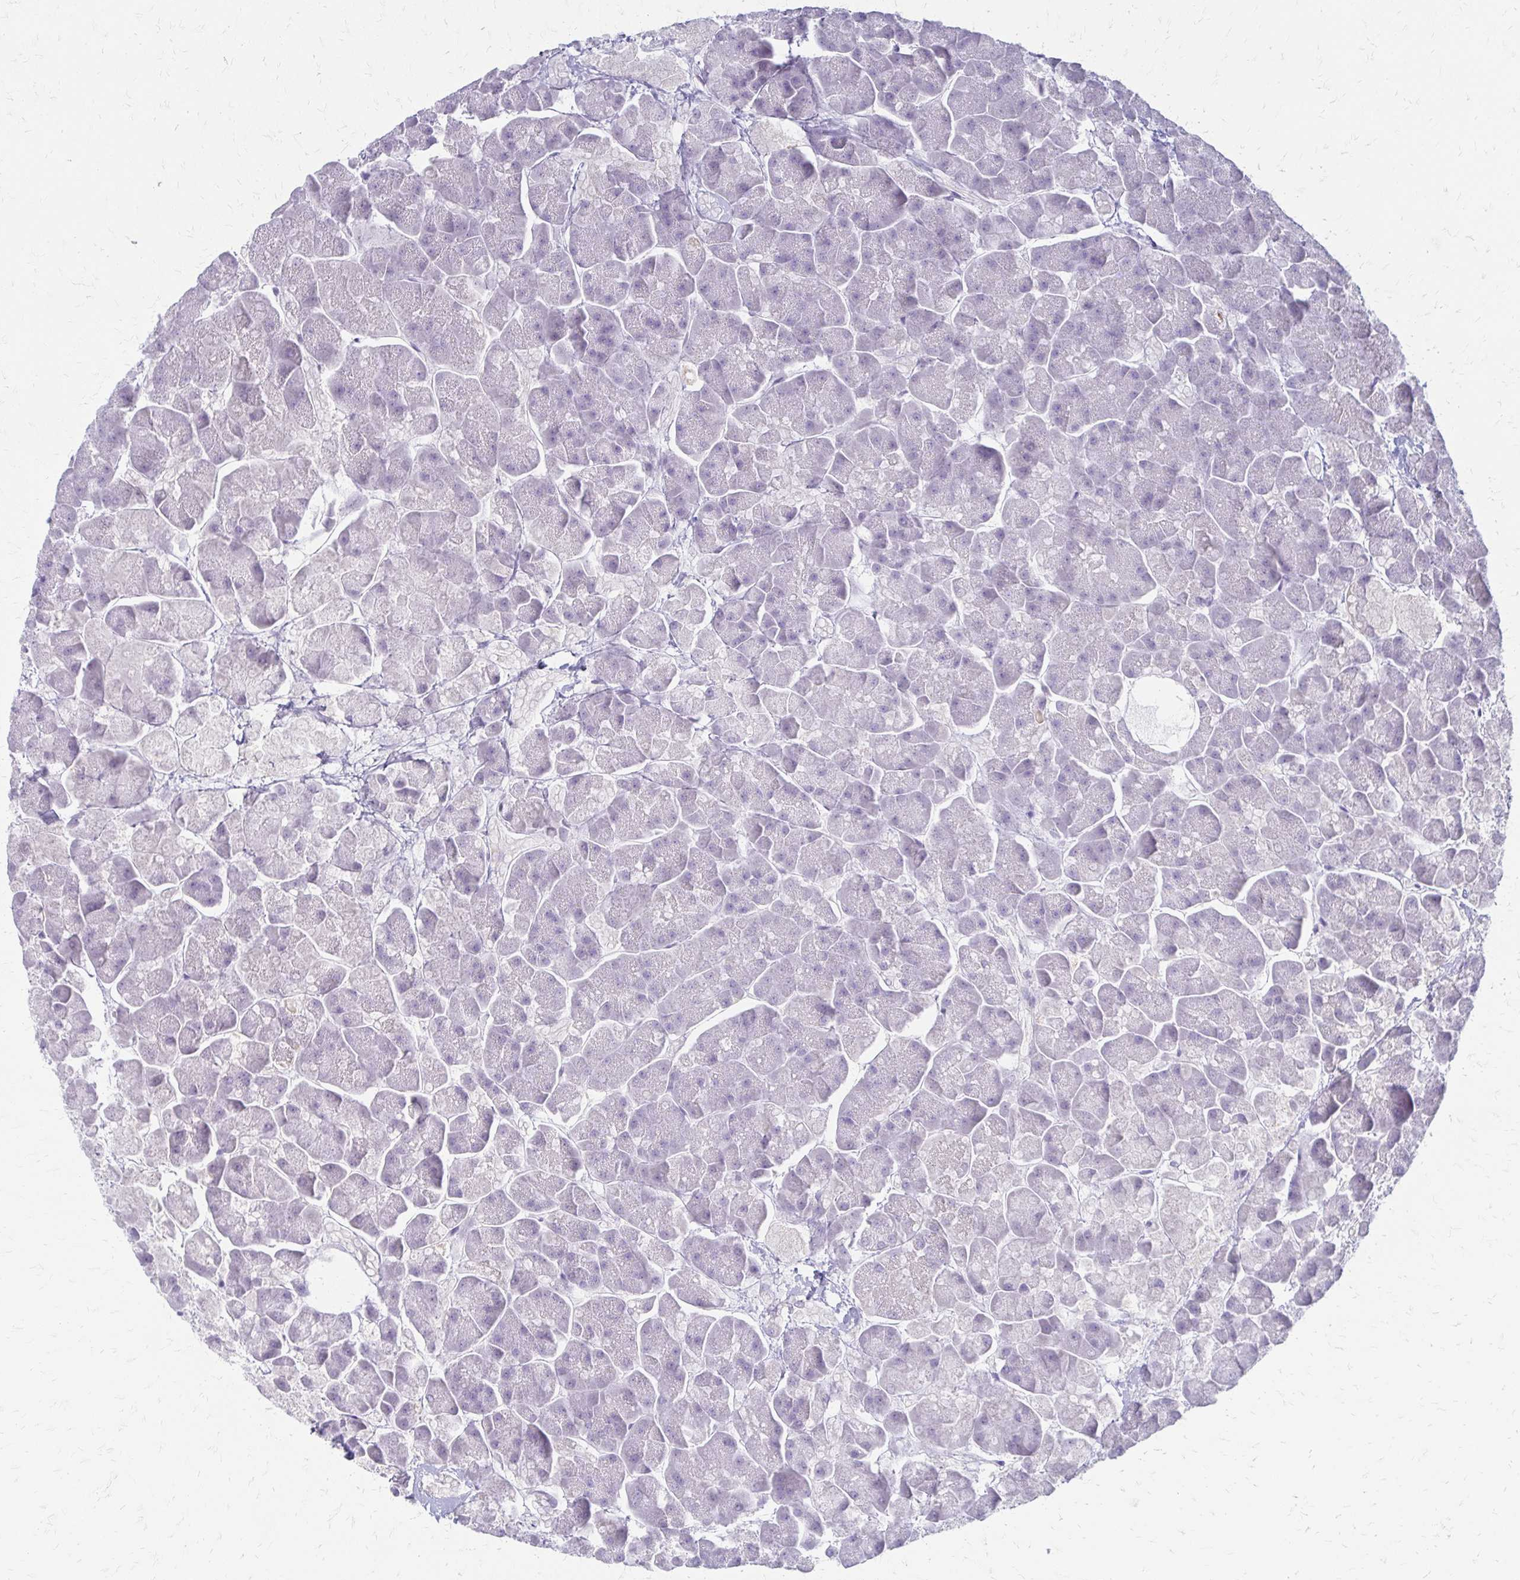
{"staining": {"intensity": "negative", "quantity": "none", "location": "none"}, "tissue": "pancreas", "cell_type": "Exocrine glandular cells", "image_type": "normal", "snomed": [{"axis": "morphology", "description": "Normal tissue, NOS"}, {"axis": "topography", "description": "Pancreas"}, {"axis": "topography", "description": "Peripheral nerve tissue"}], "caption": "Histopathology image shows no protein positivity in exocrine glandular cells of normal pancreas. (DAB IHC with hematoxylin counter stain).", "gene": "ACP5", "patient": {"sex": "male", "age": 54}}